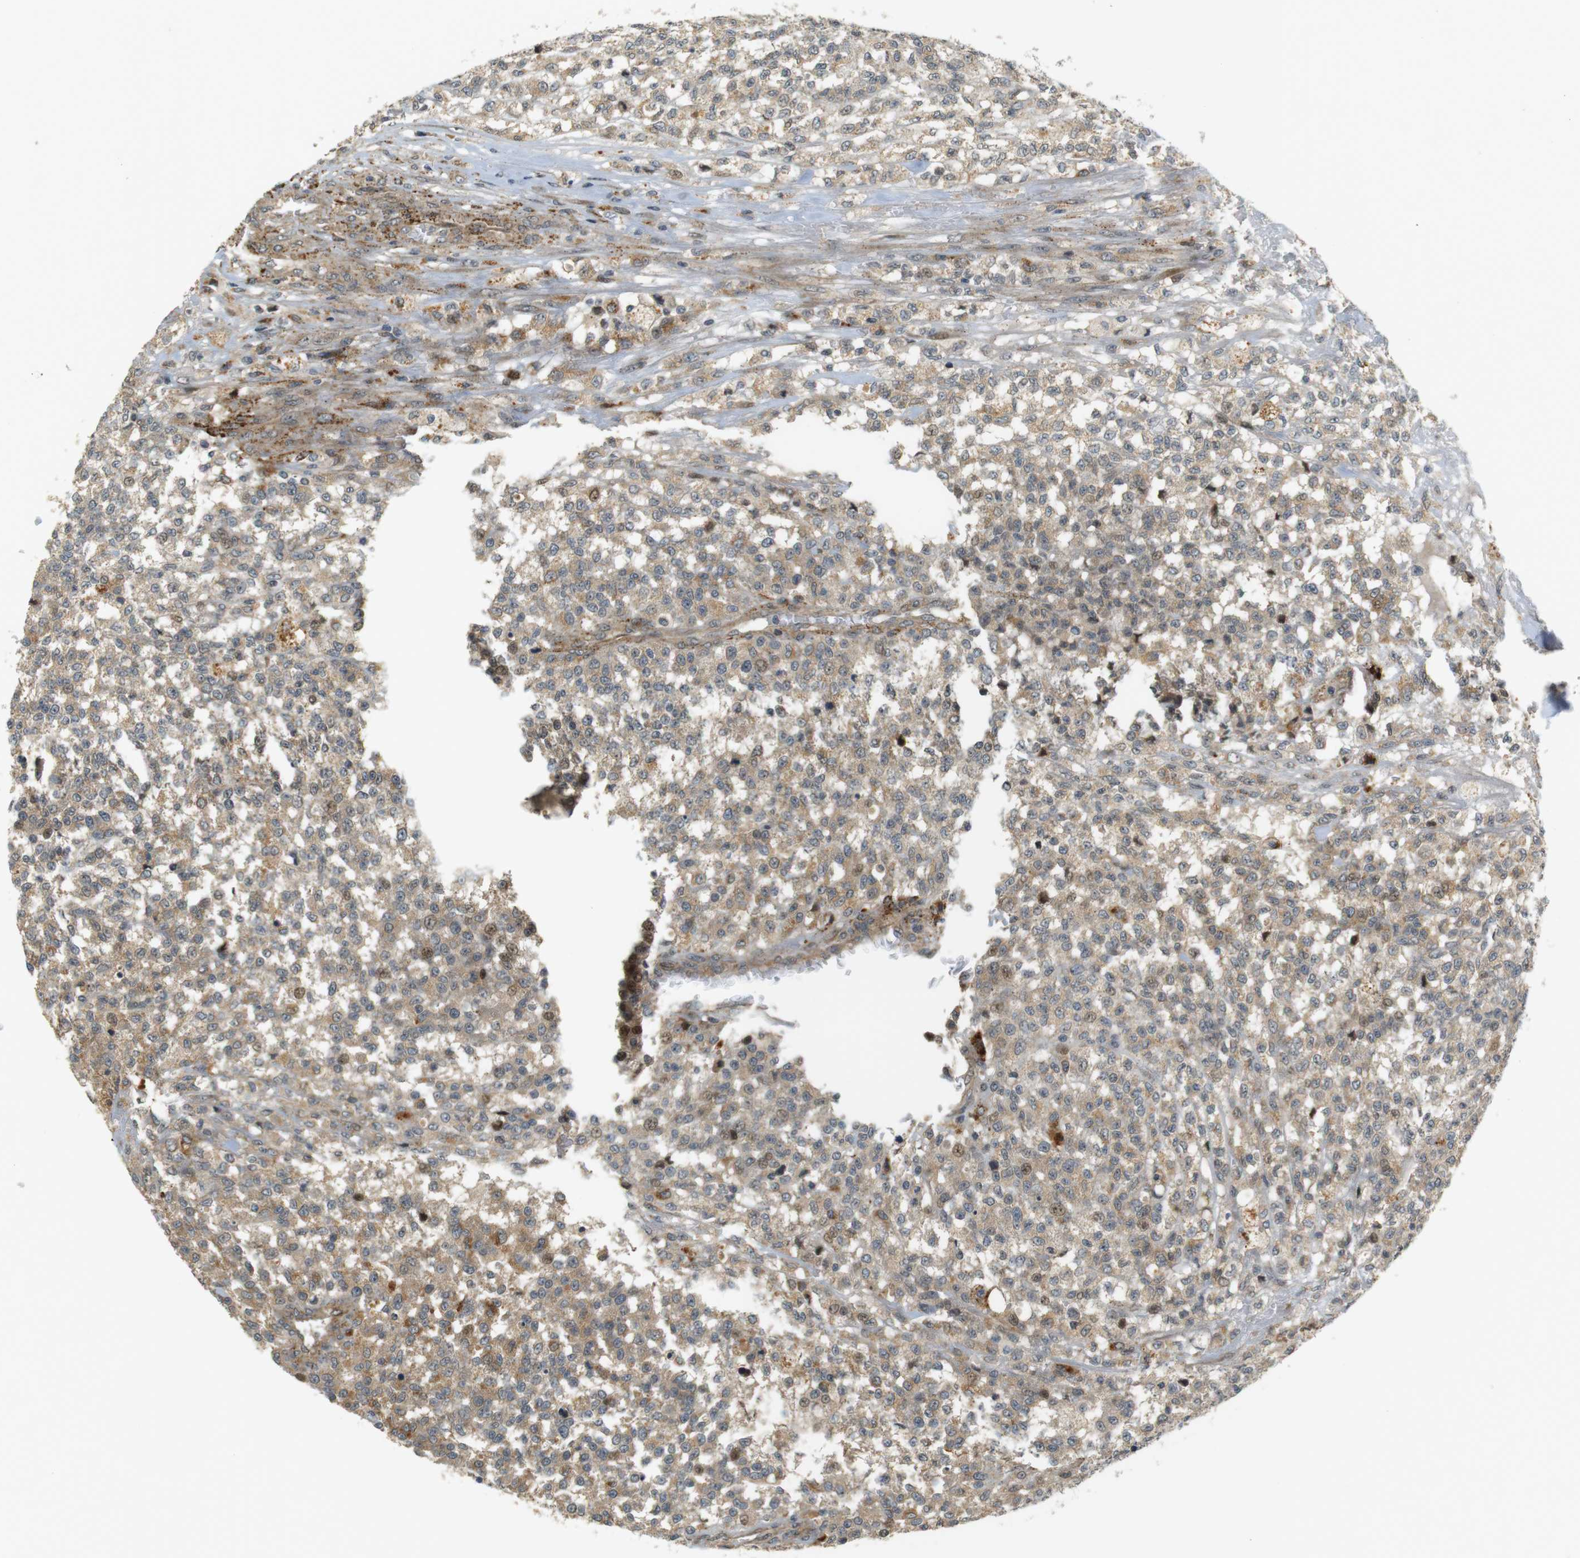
{"staining": {"intensity": "moderate", "quantity": "25%-75%", "location": "cytoplasmic/membranous"}, "tissue": "testis cancer", "cell_type": "Tumor cells", "image_type": "cancer", "snomed": [{"axis": "morphology", "description": "Seminoma, NOS"}, {"axis": "topography", "description": "Testis"}], "caption": "An immunohistochemistry micrograph of tumor tissue is shown. Protein staining in brown shows moderate cytoplasmic/membranous positivity in testis cancer within tumor cells.", "gene": "TSPAN9", "patient": {"sex": "male", "age": 59}}